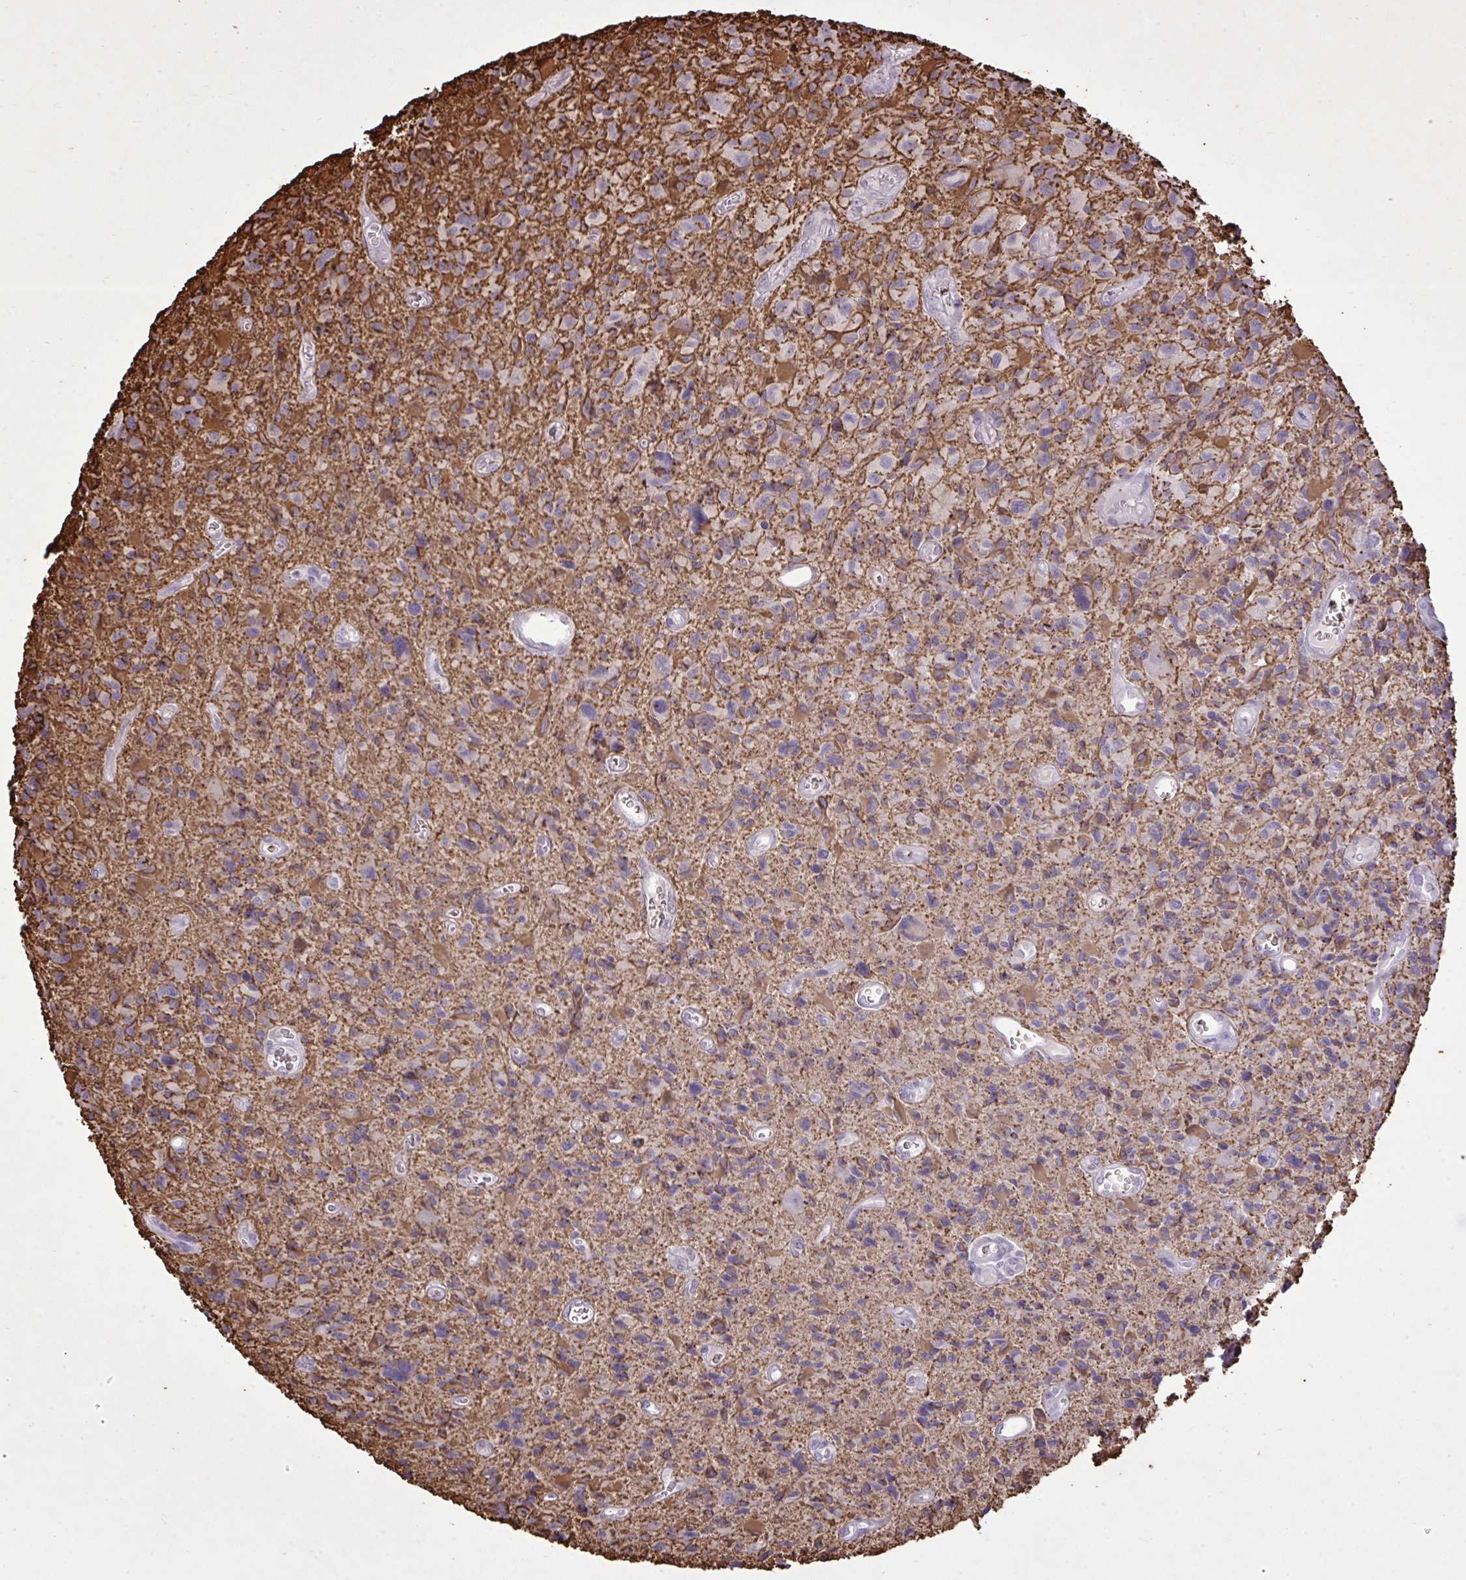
{"staining": {"intensity": "weak", "quantity": "25%-75%", "location": "cytoplasmic/membranous"}, "tissue": "glioma", "cell_type": "Tumor cells", "image_type": "cancer", "snomed": [{"axis": "morphology", "description": "Glioma, malignant, High grade"}, {"axis": "topography", "description": "Brain"}], "caption": "Immunohistochemistry image of neoplastic tissue: human high-grade glioma (malignant) stained using immunohistochemistry exhibits low levels of weak protein expression localized specifically in the cytoplasmic/membranous of tumor cells, appearing as a cytoplasmic/membranous brown color.", "gene": "CYP20A1", "patient": {"sex": "male", "age": 76}}